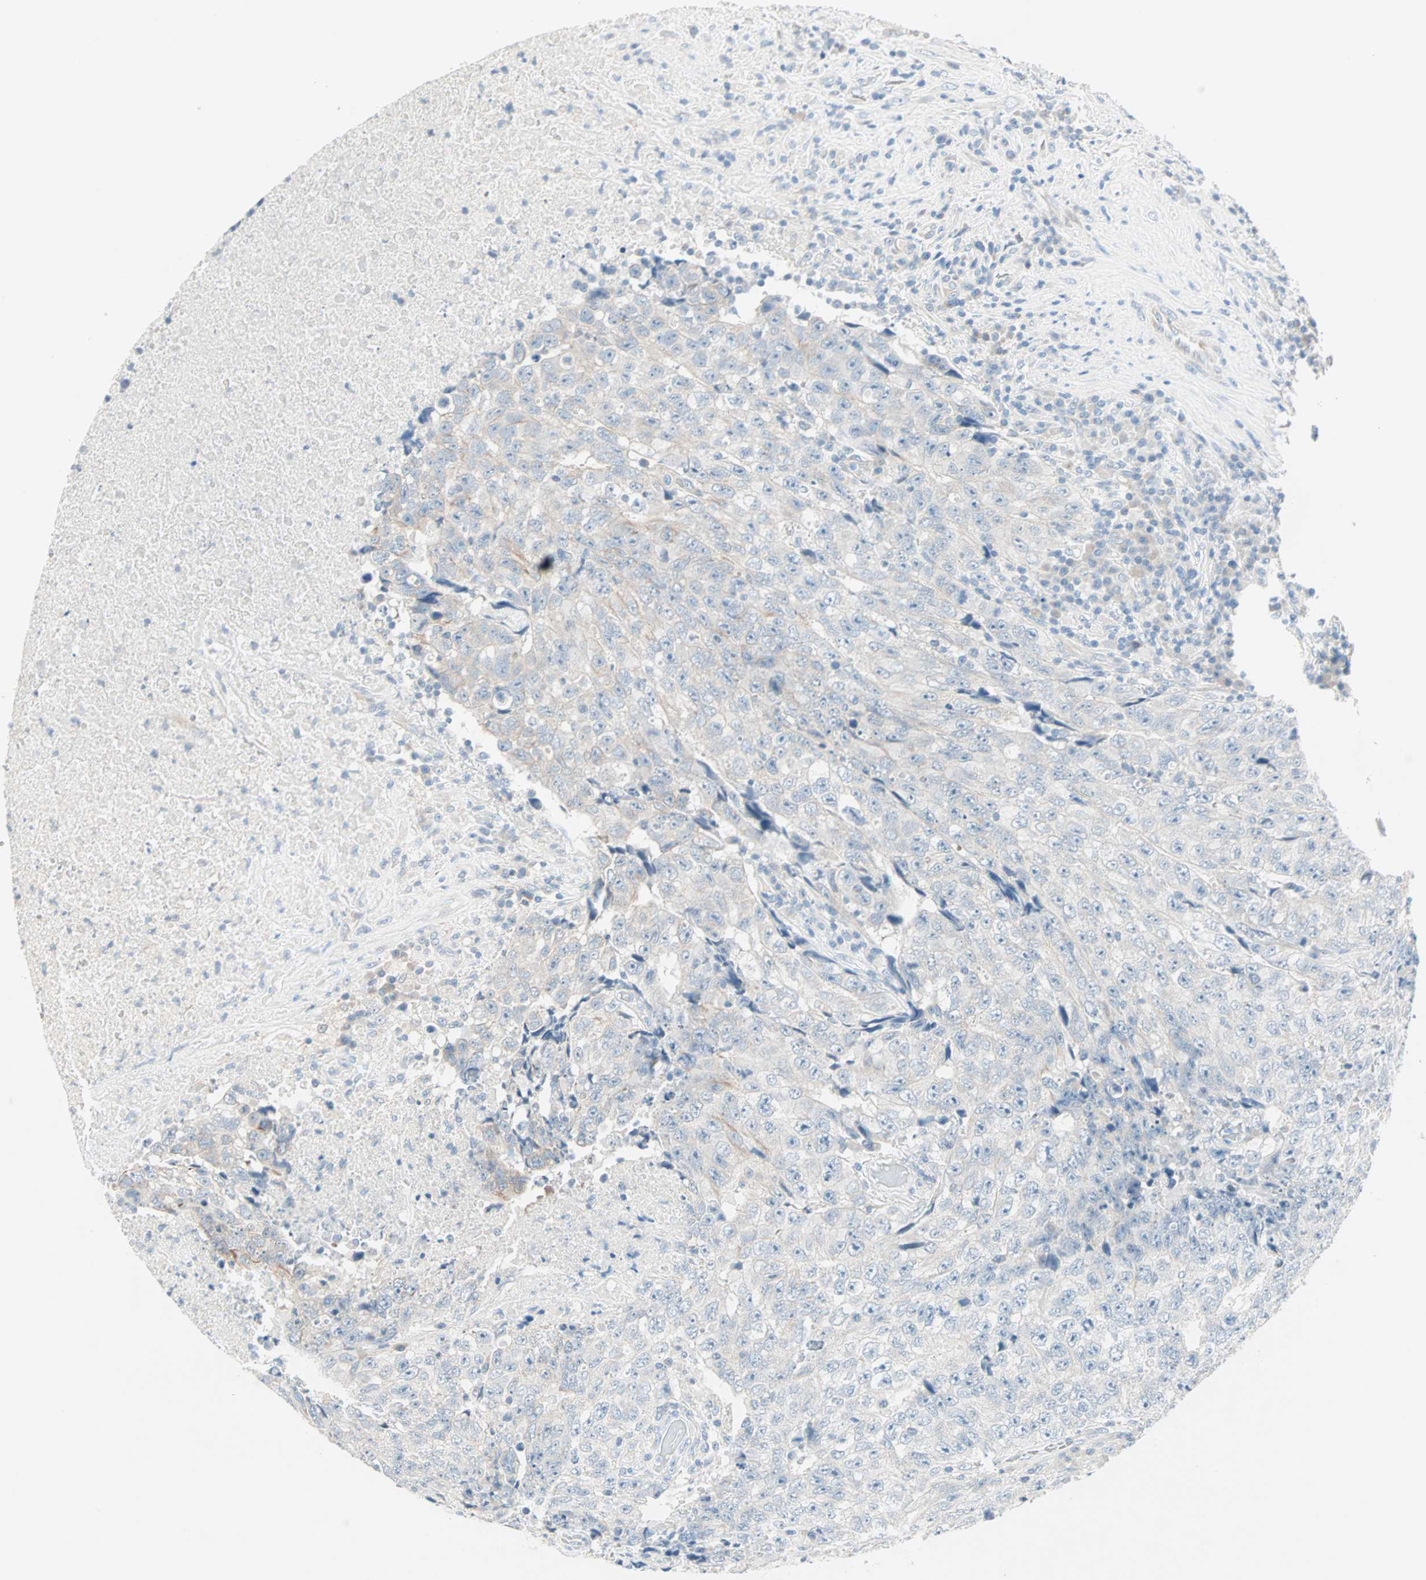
{"staining": {"intensity": "weak", "quantity": "25%-75%", "location": "cytoplasmic/membranous"}, "tissue": "testis cancer", "cell_type": "Tumor cells", "image_type": "cancer", "snomed": [{"axis": "morphology", "description": "Necrosis, NOS"}, {"axis": "morphology", "description": "Carcinoma, Embryonal, NOS"}, {"axis": "topography", "description": "Testis"}], "caption": "The immunohistochemical stain shows weak cytoplasmic/membranous expression in tumor cells of testis cancer tissue. The staining was performed using DAB, with brown indicating positive protein expression. Nuclei are stained blue with hematoxylin.", "gene": "SULT1C2", "patient": {"sex": "male", "age": 19}}